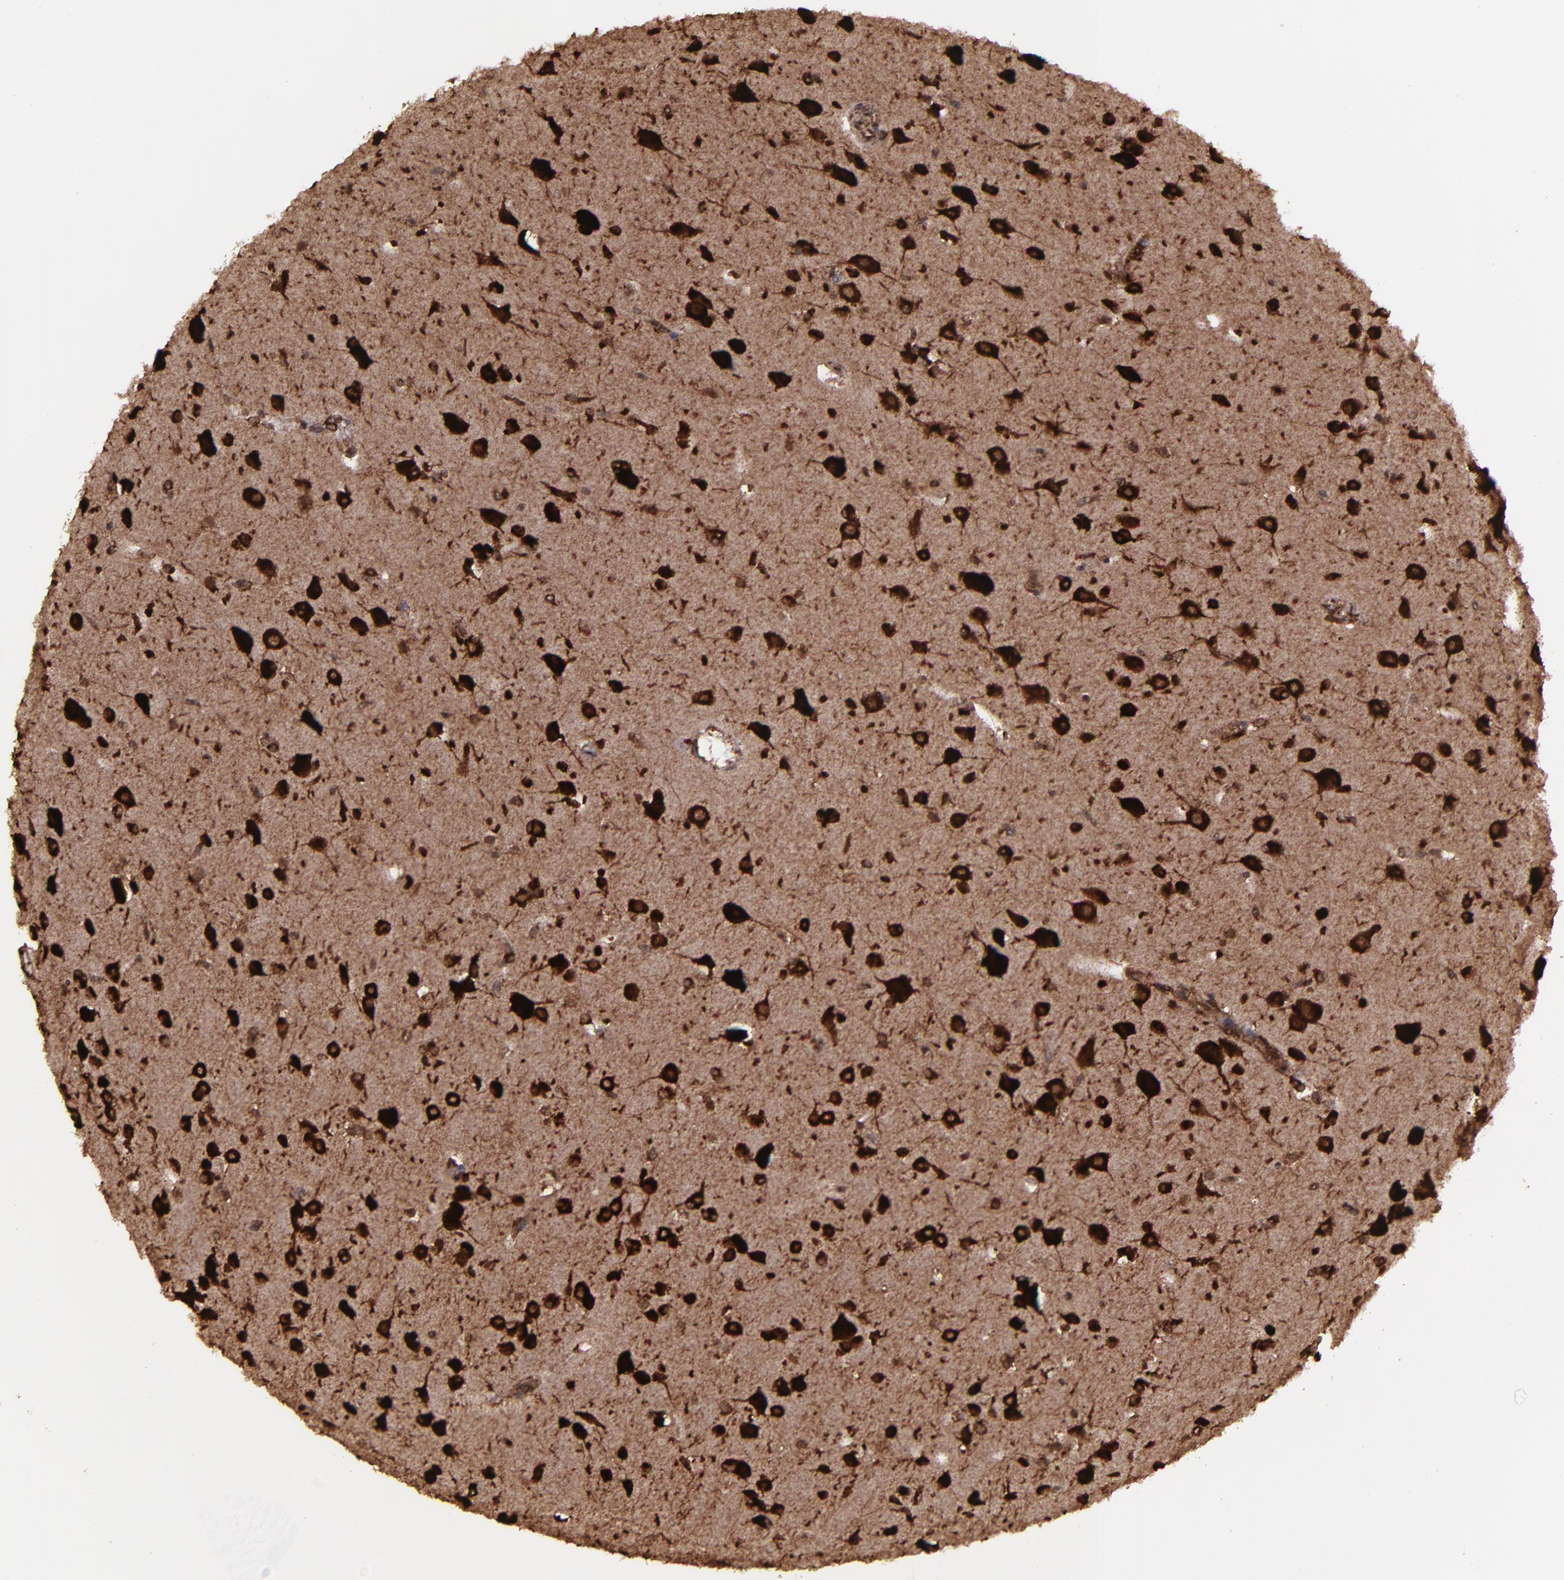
{"staining": {"intensity": "strong", "quantity": ">75%", "location": "cytoplasmic/membranous,nuclear"}, "tissue": "glioma", "cell_type": "Tumor cells", "image_type": "cancer", "snomed": [{"axis": "morphology", "description": "Glioma, malignant, Low grade"}, {"axis": "topography", "description": "Cerebral cortex"}], "caption": "A histopathology image of human glioma stained for a protein exhibits strong cytoplasmic/membranous and nuclear brown staining in tumor cells.", "gene": "EIF4ENIF1", "patient": {"sex": "female", "age": 47}}